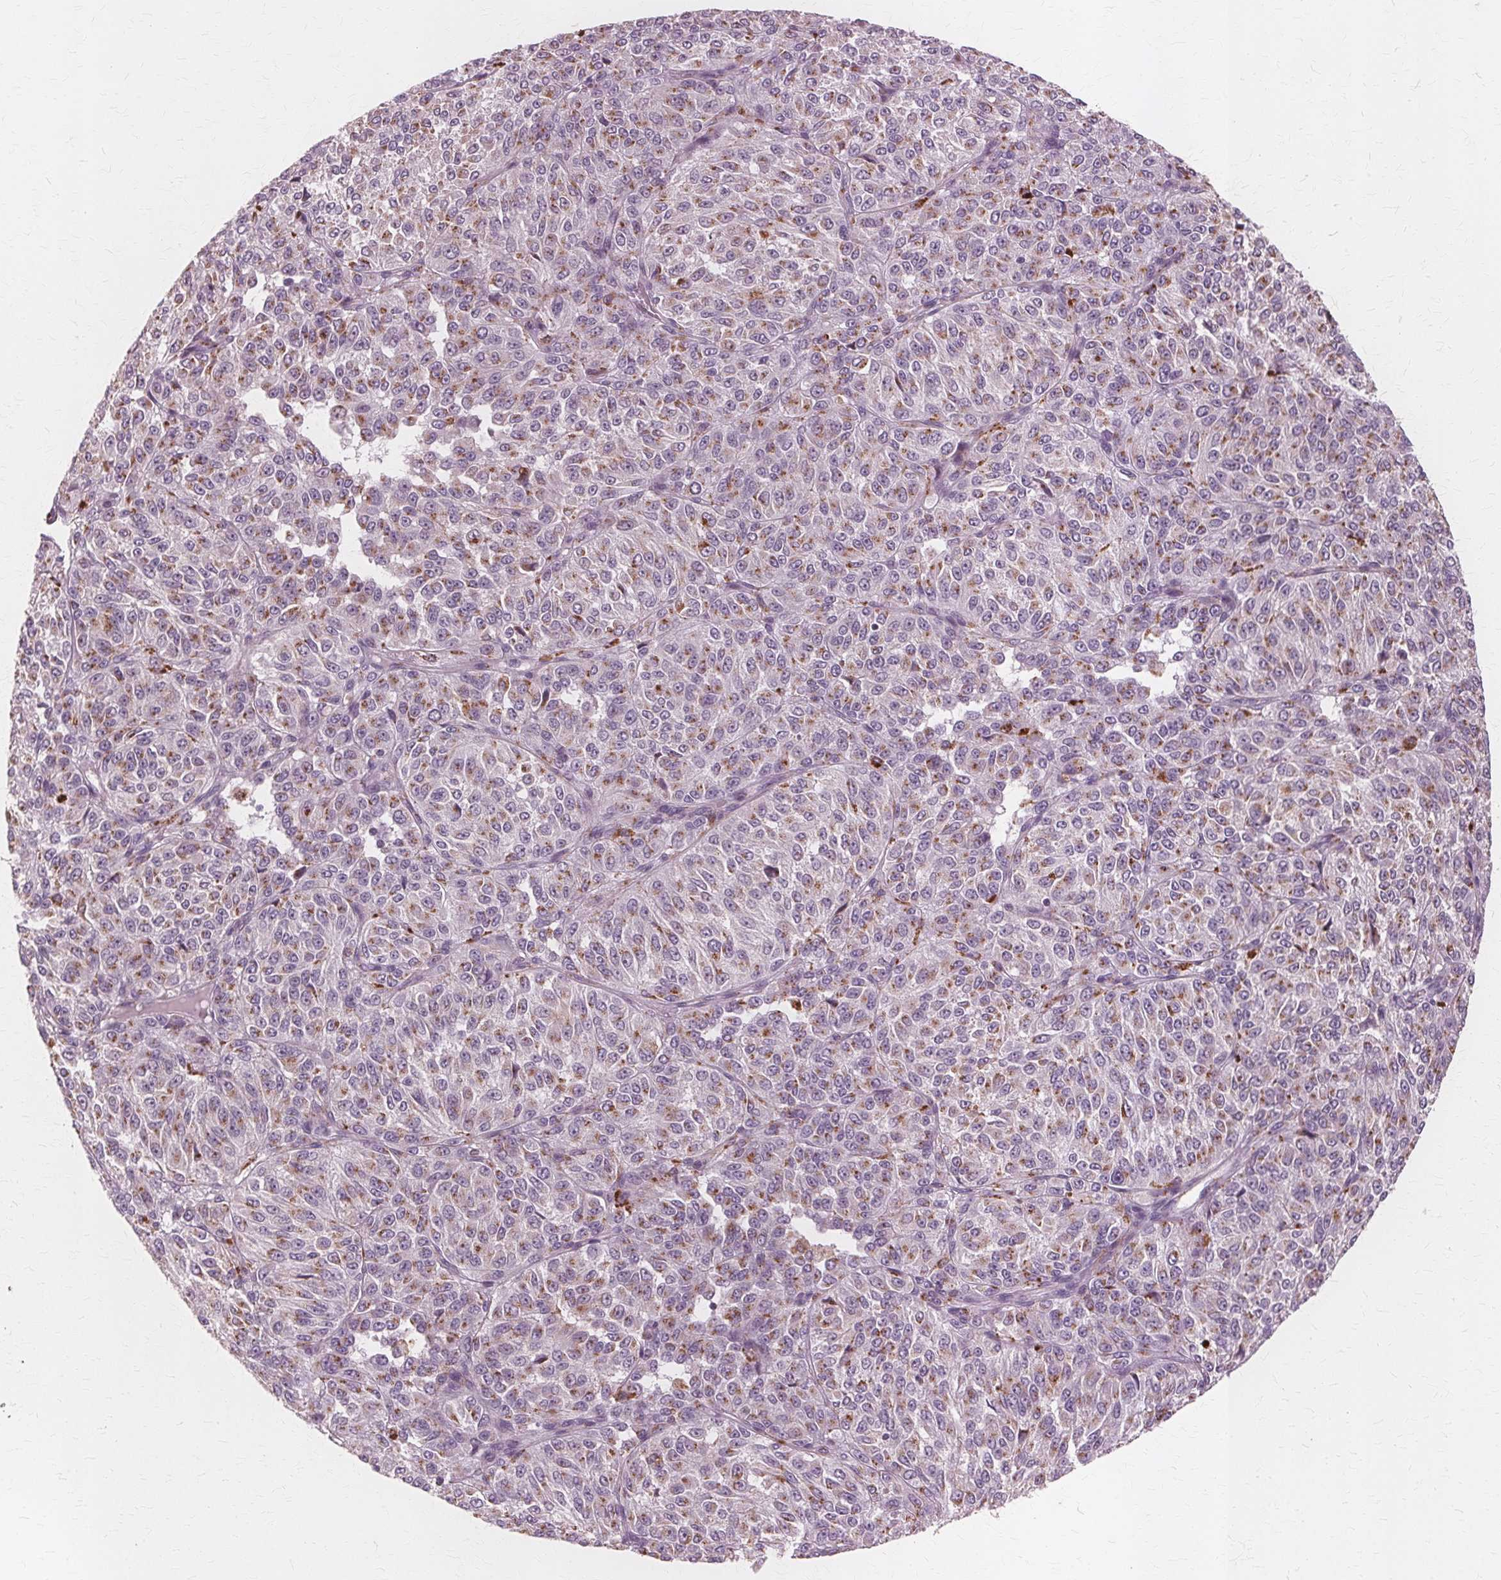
{"staining": {"intensity": "moderate", "quantity": "25%-75%", "location": "cytoplasmic/membranous"}, "tissue": "melanoma", "cell_type": "Tumor cells", "image_type": "cancer", "snomed": [{"axis": "morphology", "description": "Malignant melanoma, Metastatic site"}, {"axis": "topography", "description": "Brain"}], "caption": "IHC micrograph of neoplastic tissue: human malignant melanoma (metastatic site) stained using immunohistochemistry exhibits medium levels of moderate protein expression localized specifically in the cytoplasmic/membranous of tumor cells, appearing as a cytoplasmic/membranous brown color.", "gene": "DNASE2", "patient": {"sex": "female", "age": 56}}